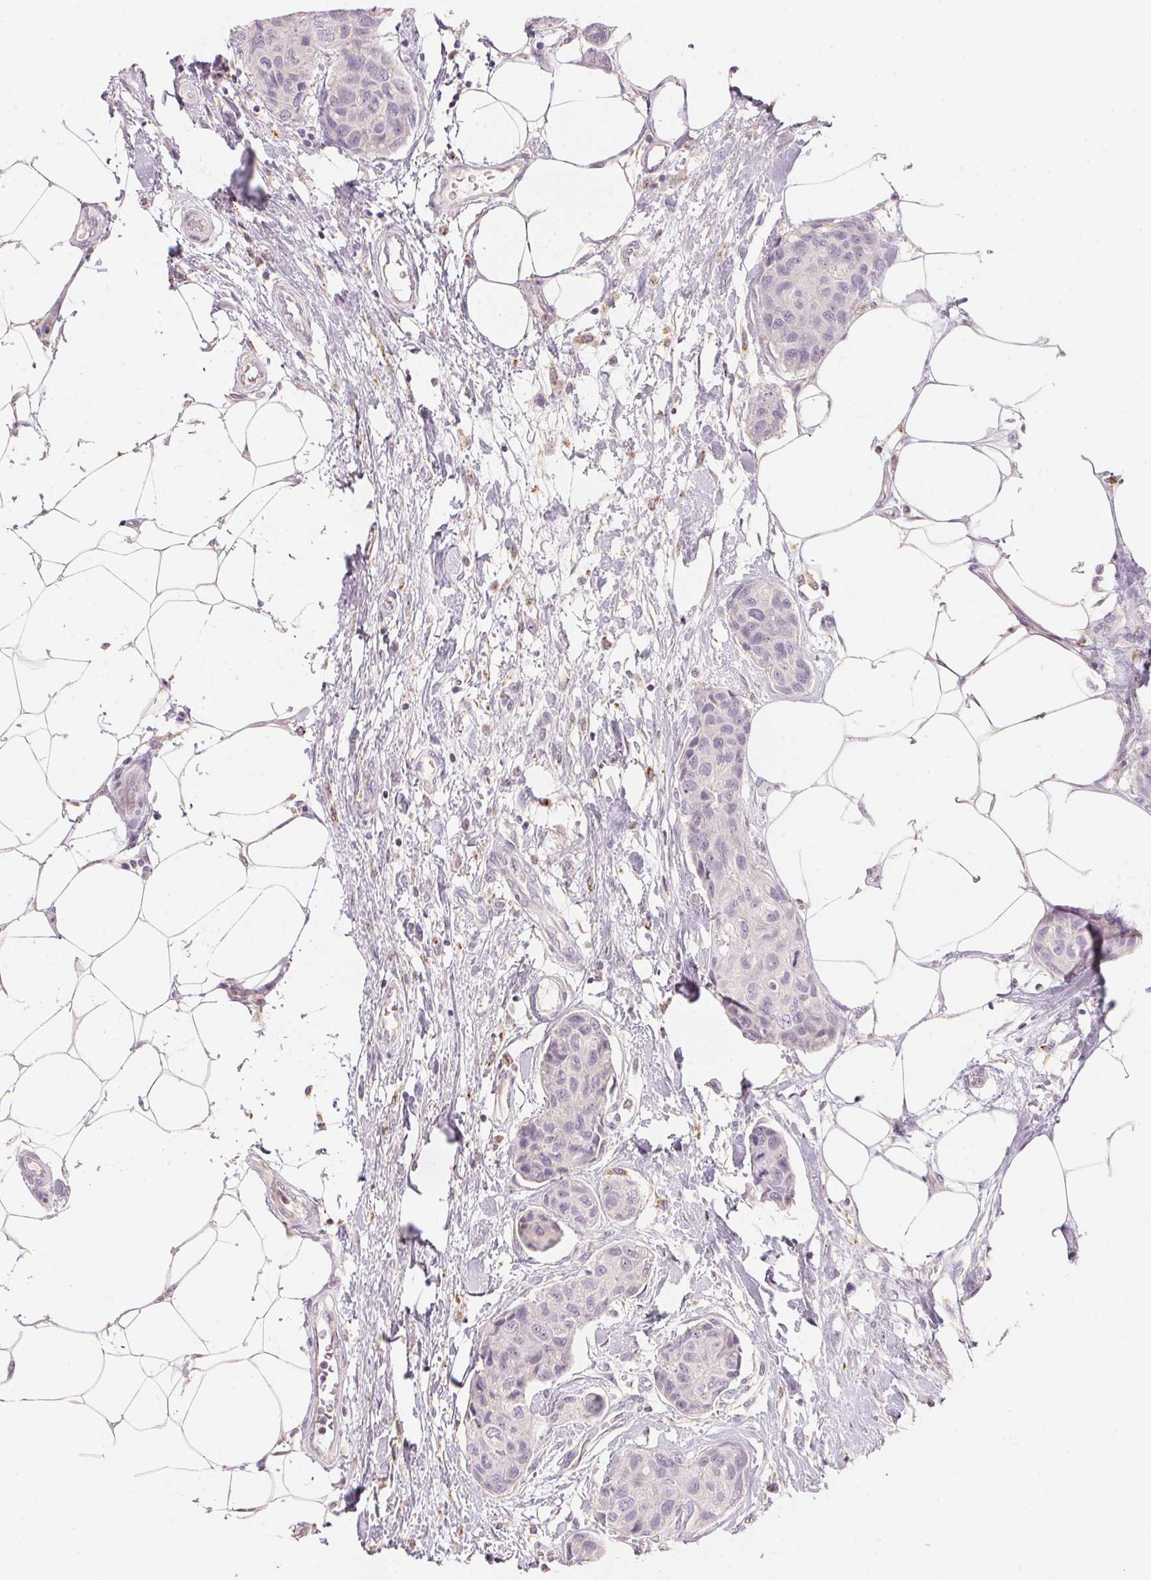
{"staining": {"intensity": "negative", "quantity": "none", "location": "none"}, "tissue": "breast cancer", "cell_type": "Tumor cells", "image_type": "cancer", "snomed": [{"axis": "morphology", "description": "Duct carcinoma"}, {"axis": "topography", "description": "Breast"}], "caption": "Immunohistochemistry of human infiltrating ductal carcinoma (breast) shows no staining in tumor cells.", "gene": "TREH", "patient": {"sex": "female", "age": 80}}